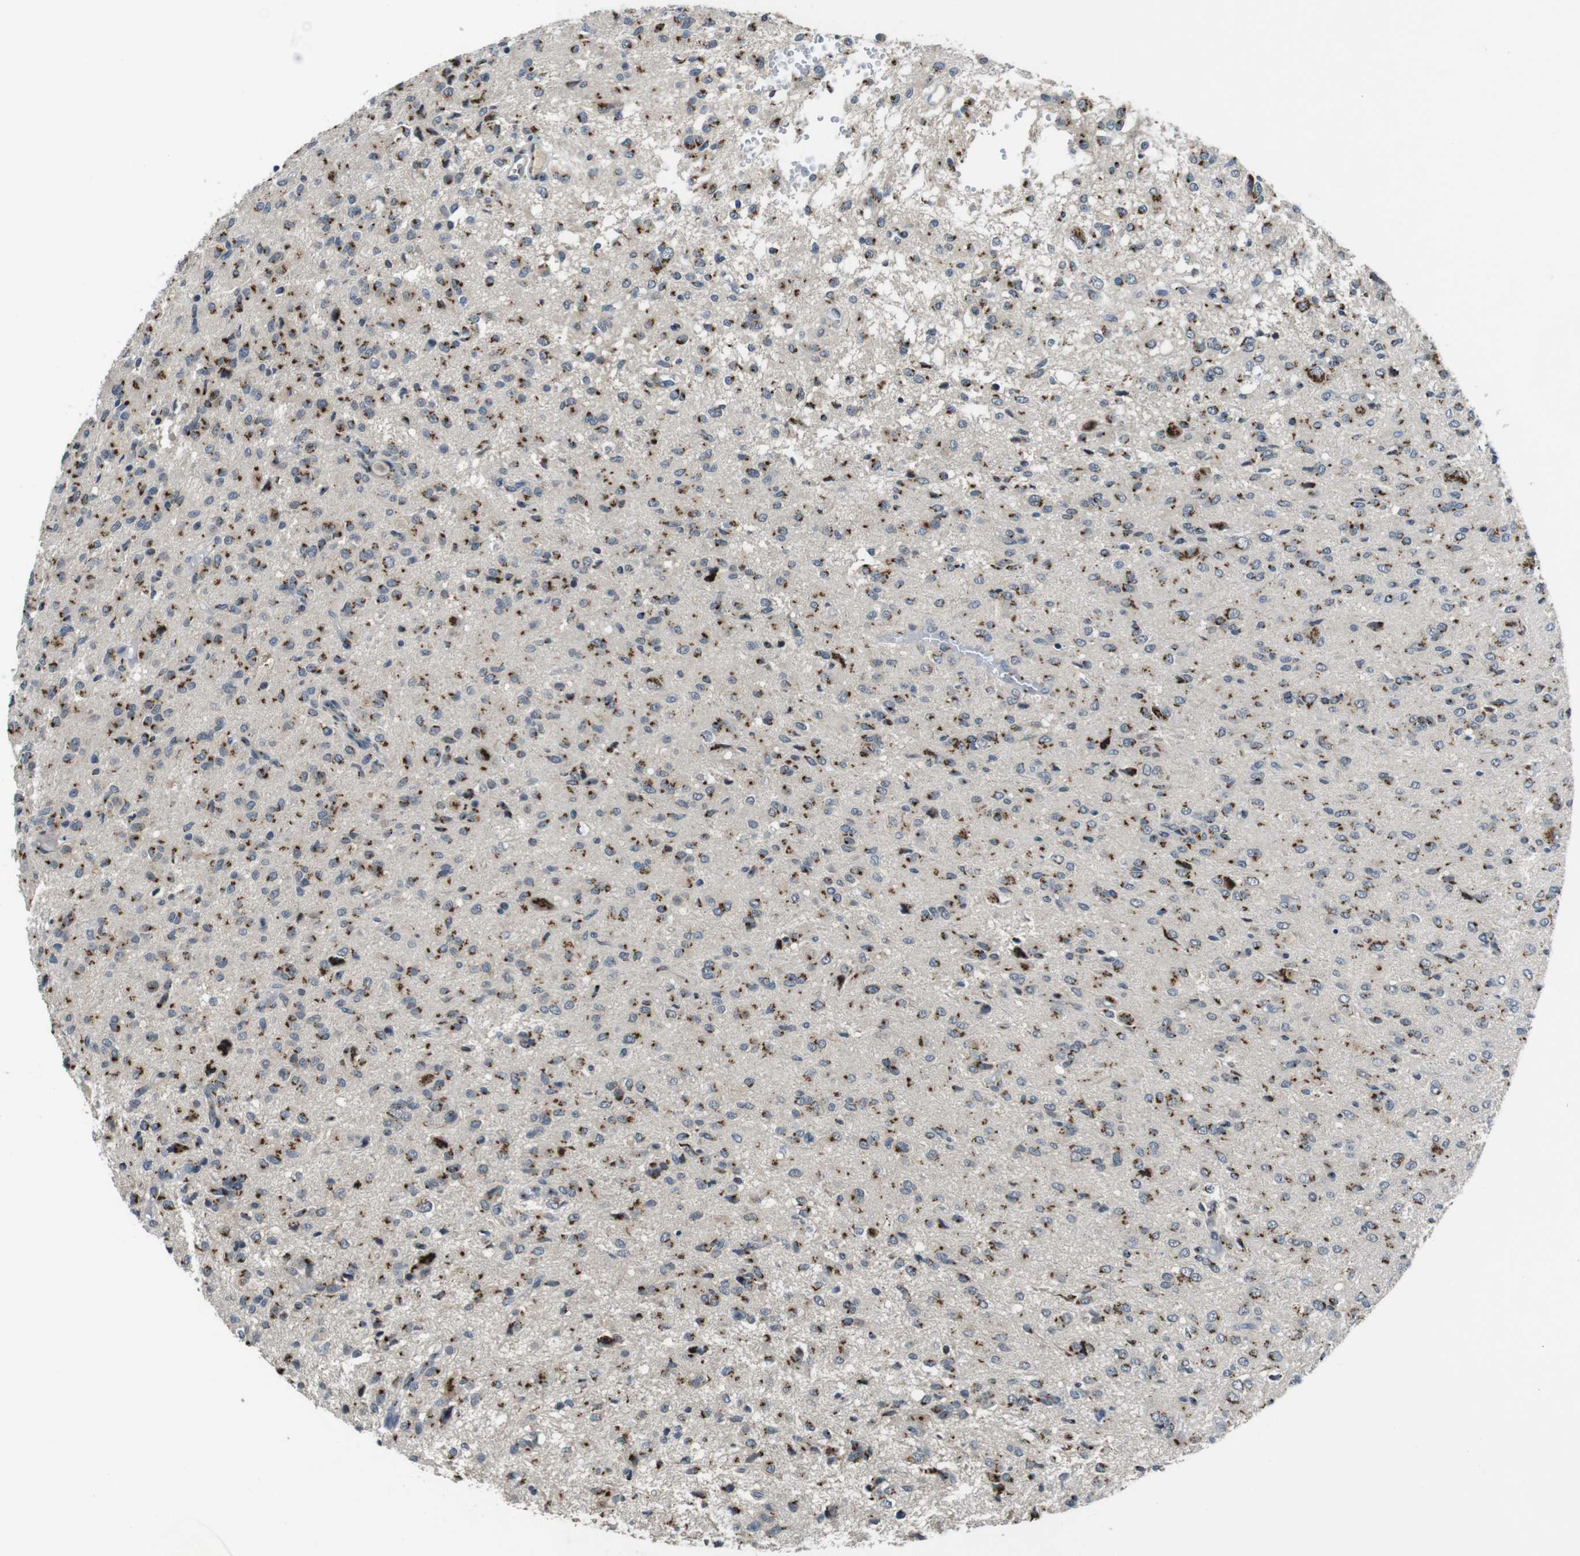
{"staining": {"intensity": "moderate", "quantity": ">75%", "location": "cytoplasmic/membranous"}, "tissue": "glioma", "cell_type": "Tumor cells", "image_type": "cancer", "snomed": [{"axis": "morphology", "description": "Glioma, malignant, High grade"}, {"axis": "topography", "description": "Brain"}], "caption": "Malignant high-grade glioma stained with immunohistochemistry (IHC) displays moderate cytoplasmic/membranous staining in approximately >75% of tumor cells. (Brightfield microscopy of DAB IHC at high magnification).", "gene": "ZFPL1", "patient": {"sex": "female", "age": 59}}